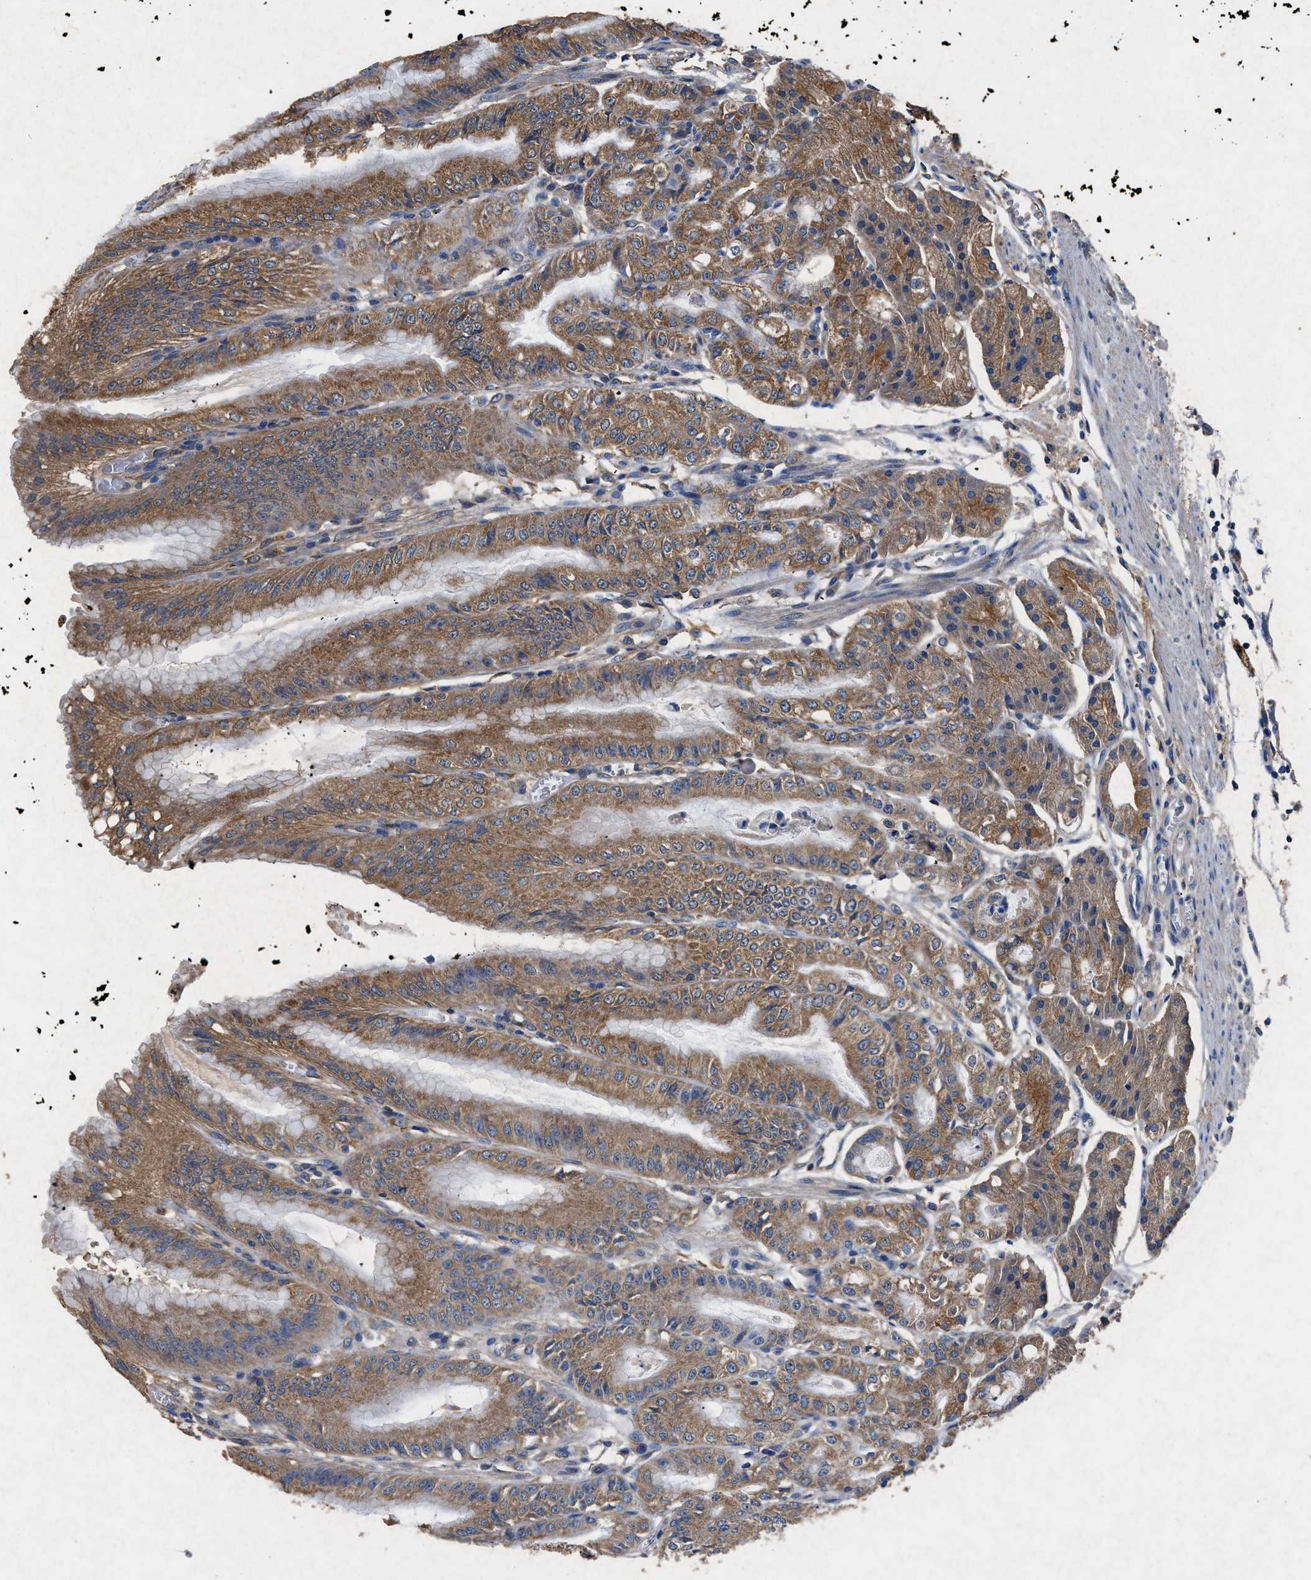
{"staining": {"intensity": "moderate", "quantity": ">75%", "location": "cytoplasmic/membranous"}, "tissue": "stomach", "cell_type": "Glandular cells", "image_type": "normal", "snomed": [{"axis": "morphology", "description": "Normal tissue, NOS"}, {"axis": "topography", "description": "Stomach, lower"}], "caption": "Glandular cells demonstrate medium levels of moderate cytoplasmic/membranous staining in approximately >75% of cells in normal stomach. (DAB IHC with brightfield microscopy, high magnification).", "gene": "CDK15", "patient": {"sex": "male", "age": 71}}